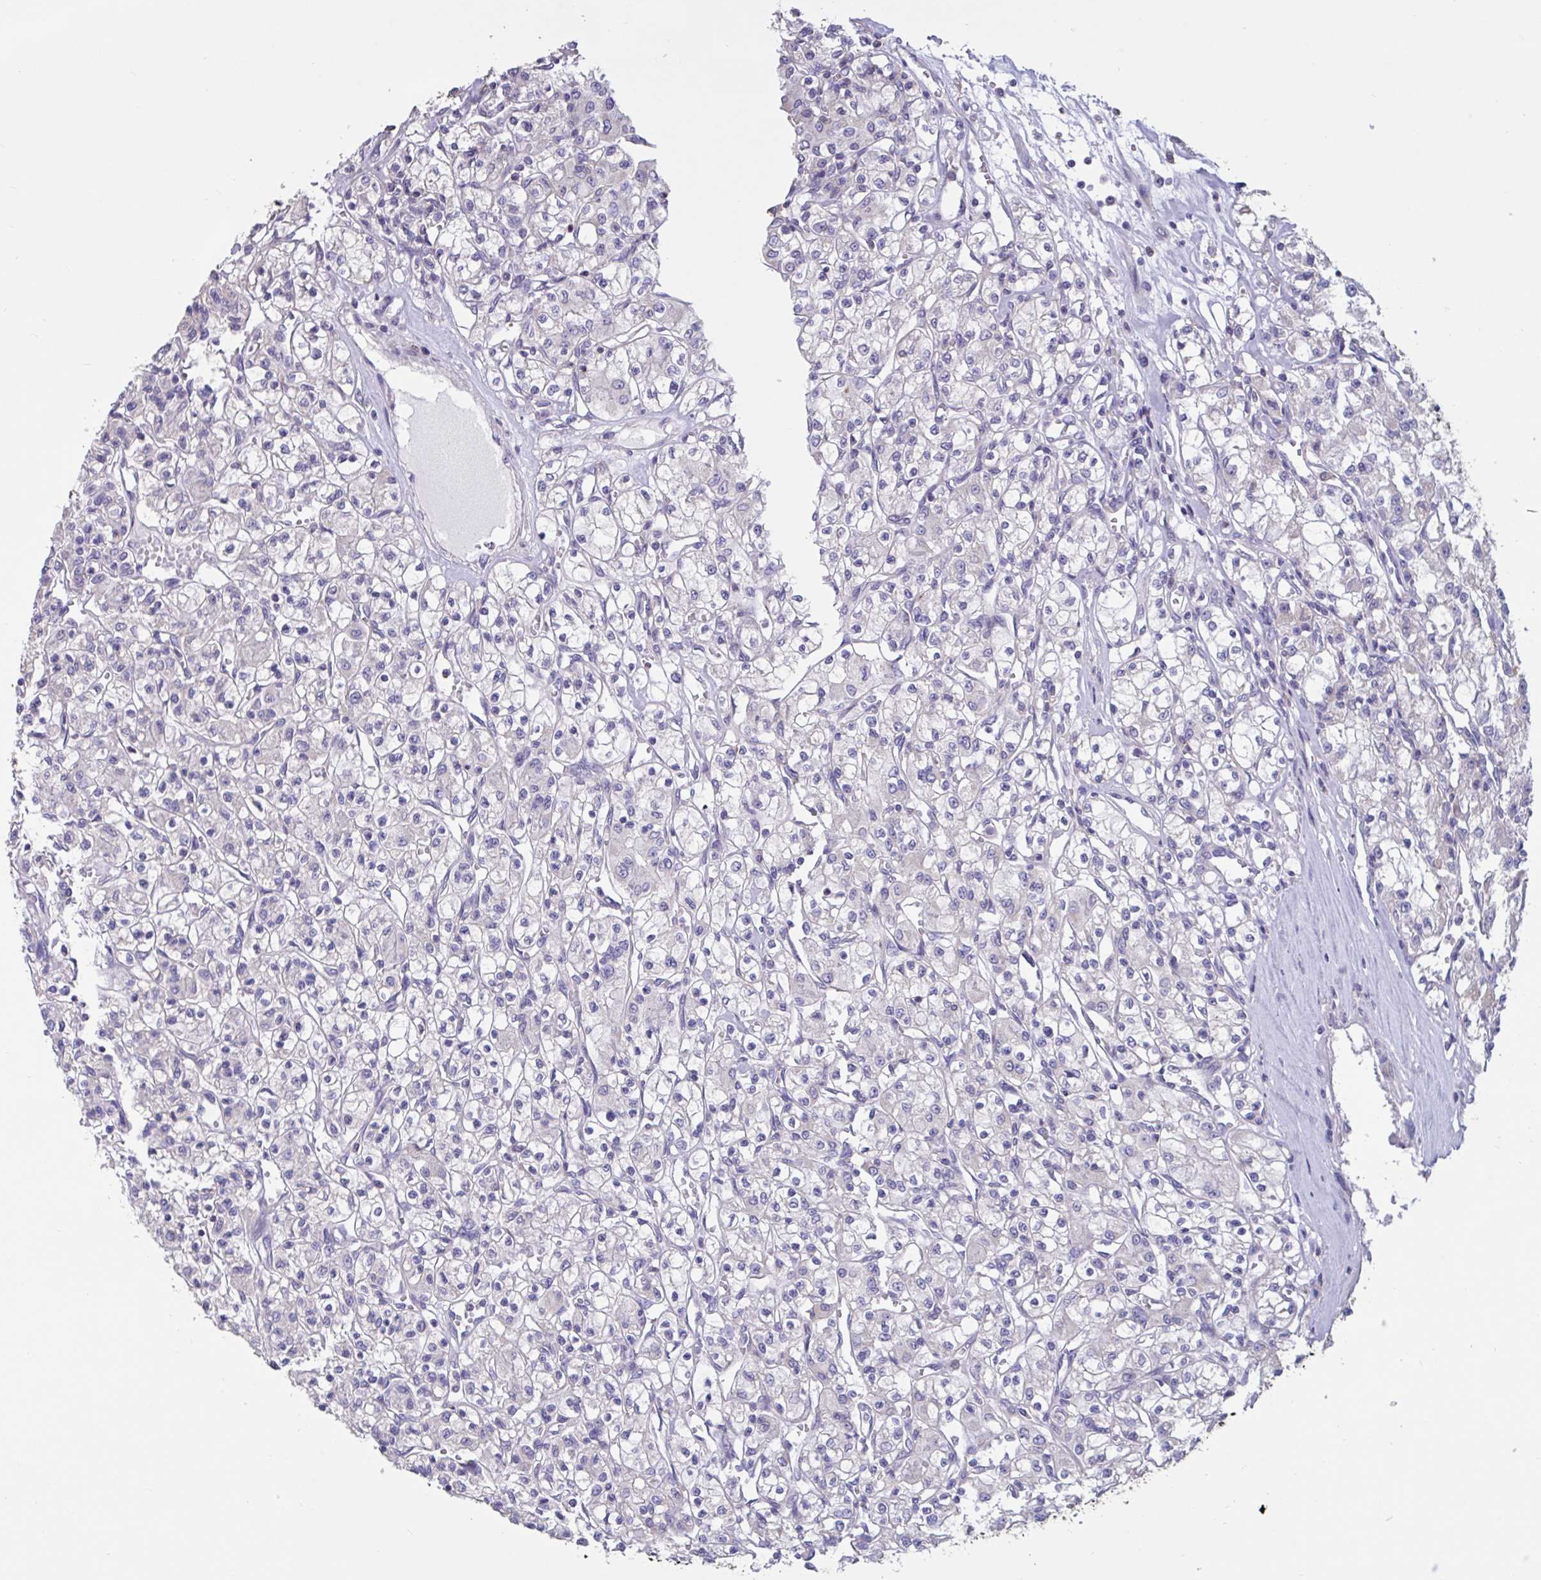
{"staining": {"intensity": "negative", "quantity": "none", "location": "none"}, "tissue": "renal cancer", "cell_type": "Tumor cells", "image_type": "cancer", "snomed": [{"axis": "morphology", "description": "Adenocarcinoma, NOS"}, {"axis": "topography", "description": "Kidney"}], "caption": "This is an immunohistochemistry photomicrograph of adenocarcinoma (renal). There is no expression in tumor cells.", "gene": "DDX39A", "patient": {"sex": "female", "age": 59}}